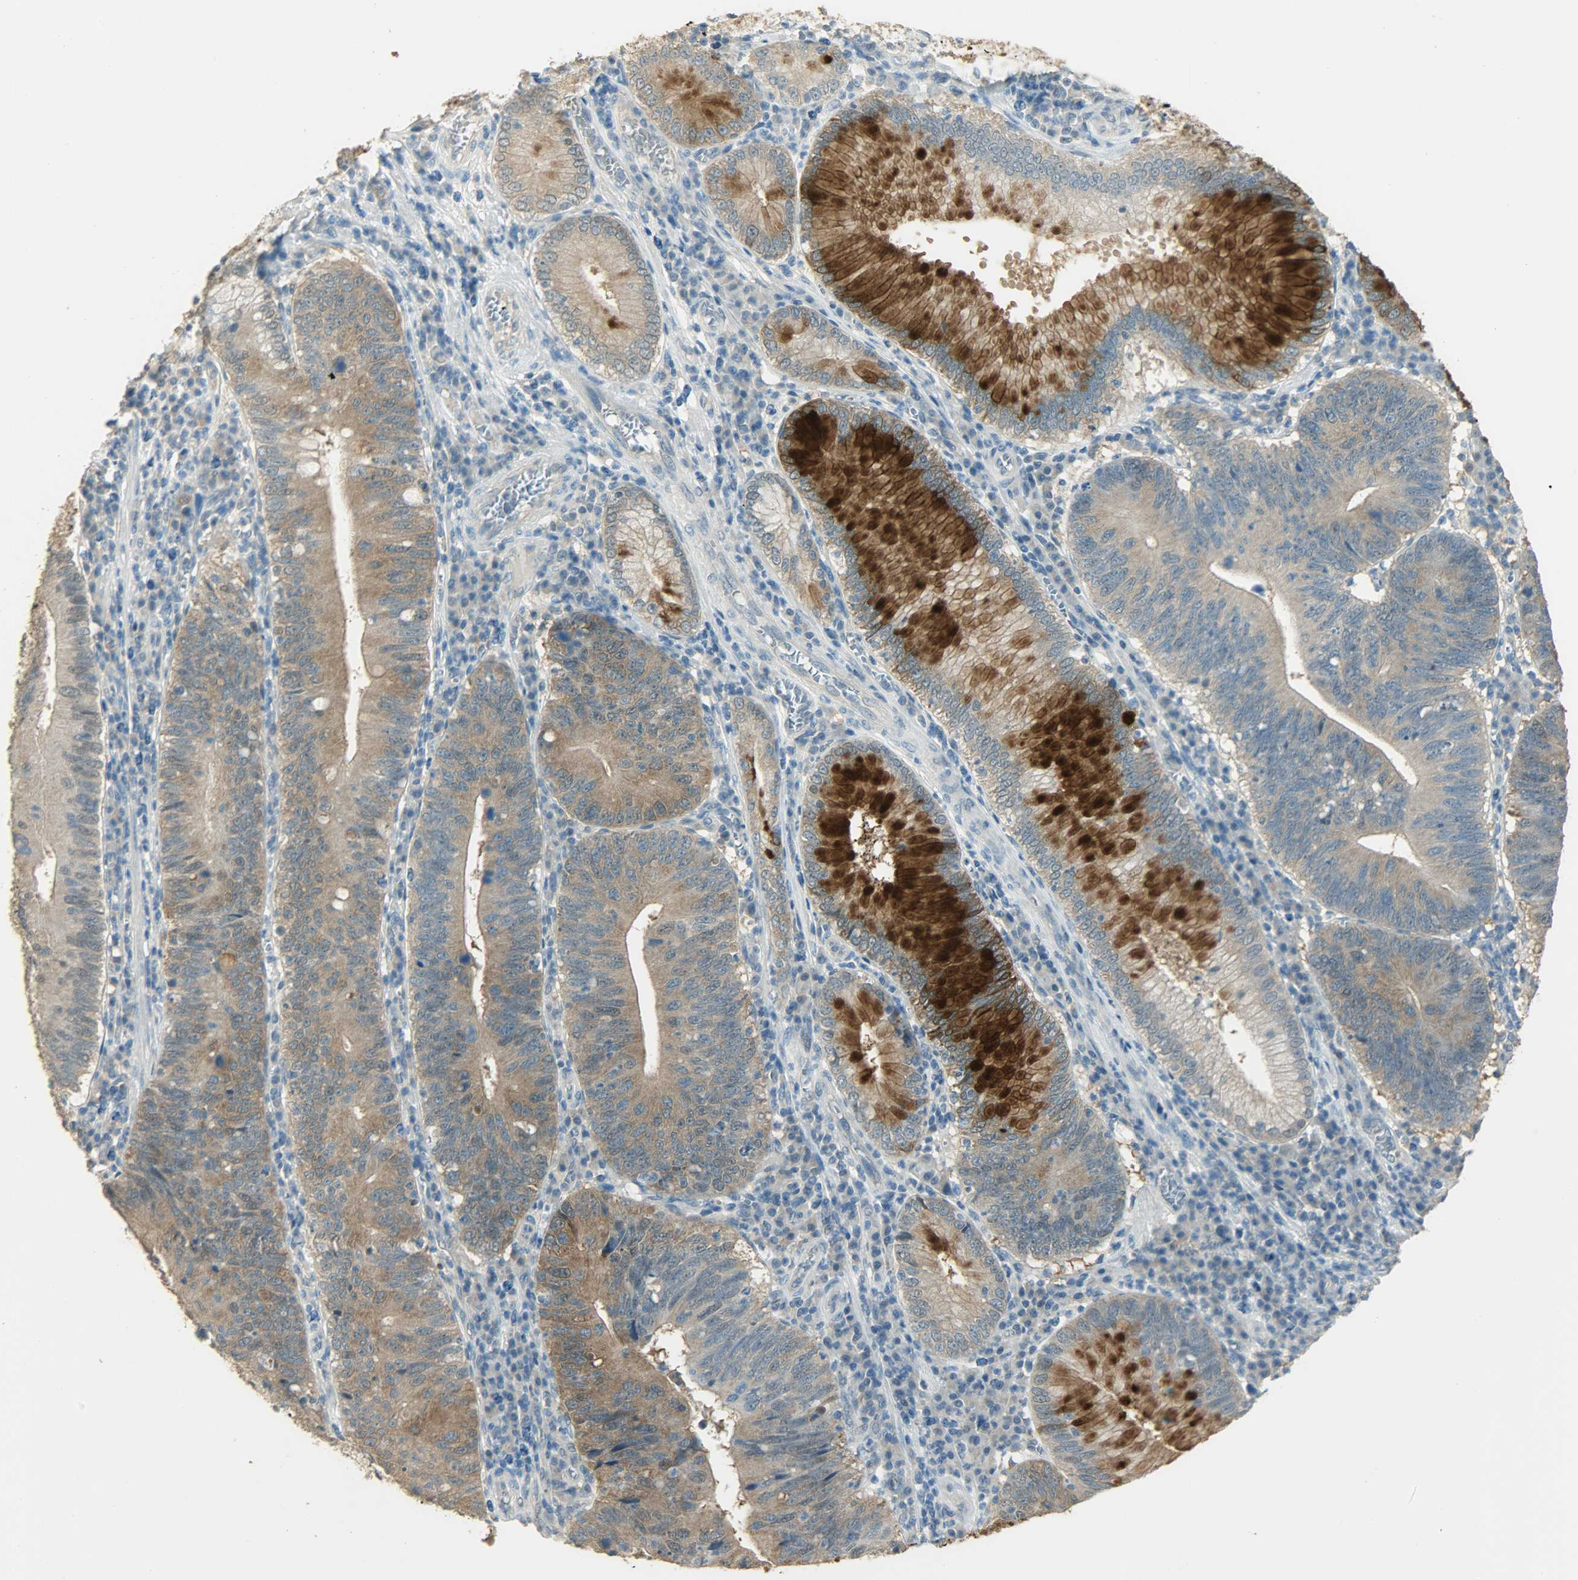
{"staining": {"intensity": "strong", "quantity": ">75%", "location": "cytoplasmic/membranous"}, "tissue": "stomach cancer", "cell_type": "Tumor cells", "image_type": "cancer", "snomed": [{"axis": "morphology", "description": "Adenocarcinoma, NOS"}, {"axis": "topography", "description": "Stomach"}], "caption": "Immunohistochemical staining of human adenocarcinoma (stomach) displays strong cytoplasmic/membranous protein expression in approximately >75% of tumor cells. (DAB (3,3'-diaminobenzidine) IHC with brightfield microscopy, high magnification).", "gene": "PRMT5", "patient": {"sex": "male", "age": 59}}